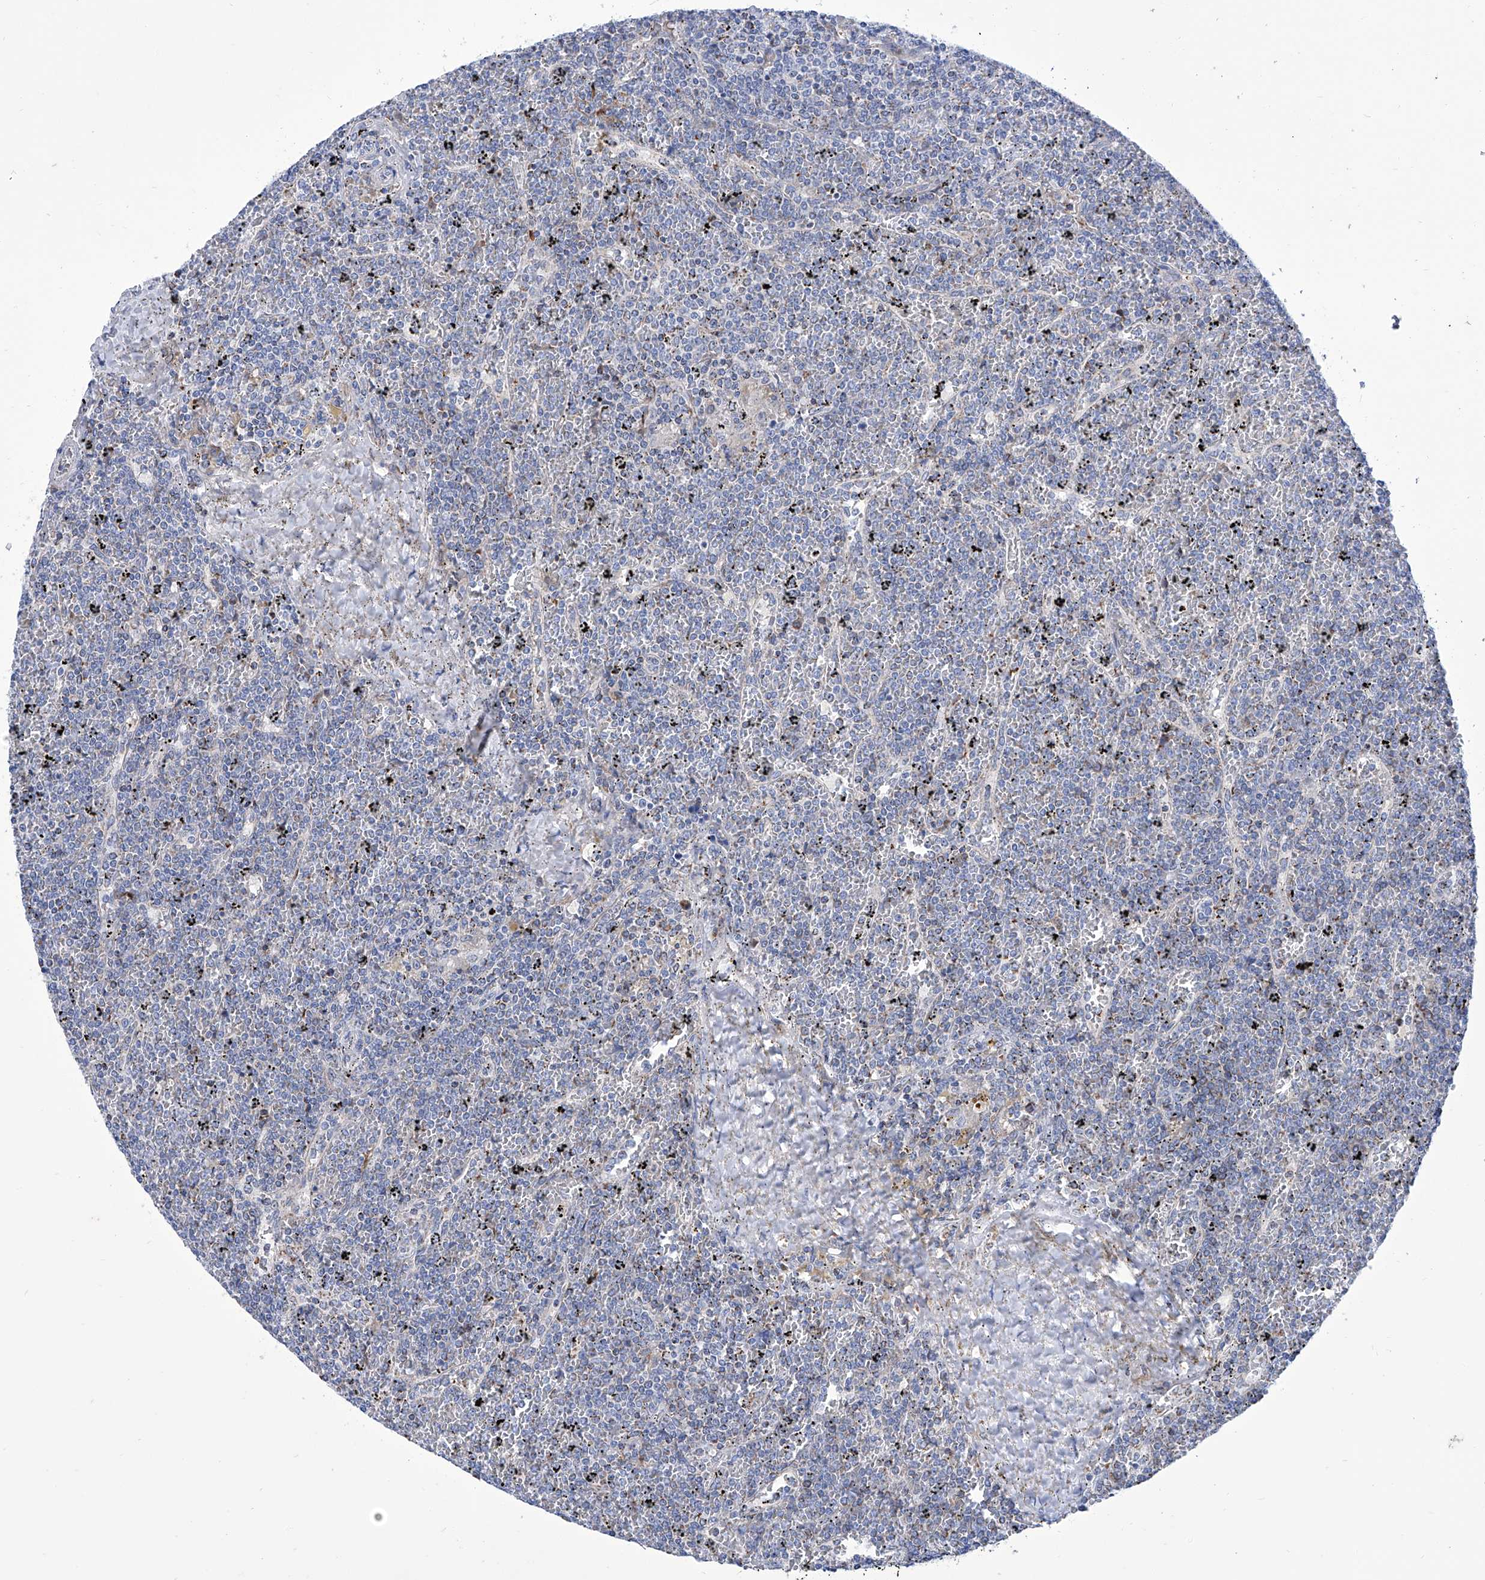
{"staining": {"intensity": "negative", "quantity": "none", "location": "none"}, "tissue": "lymphoma", "cell_type": "Tumor cells", "image_type": "cancer", "snomed": [{"axis": "morphology", "description": "Malignant lymphoma, non-Hodgkin's type, Low grade"}, {"axis": "topography", "description": "Spleen"}], "caption": "A micrograph of human lymphoma is negative for staining in tumor cells.", "gene": "SRBD1", "patient": {"sex": "female", "age": 19}}